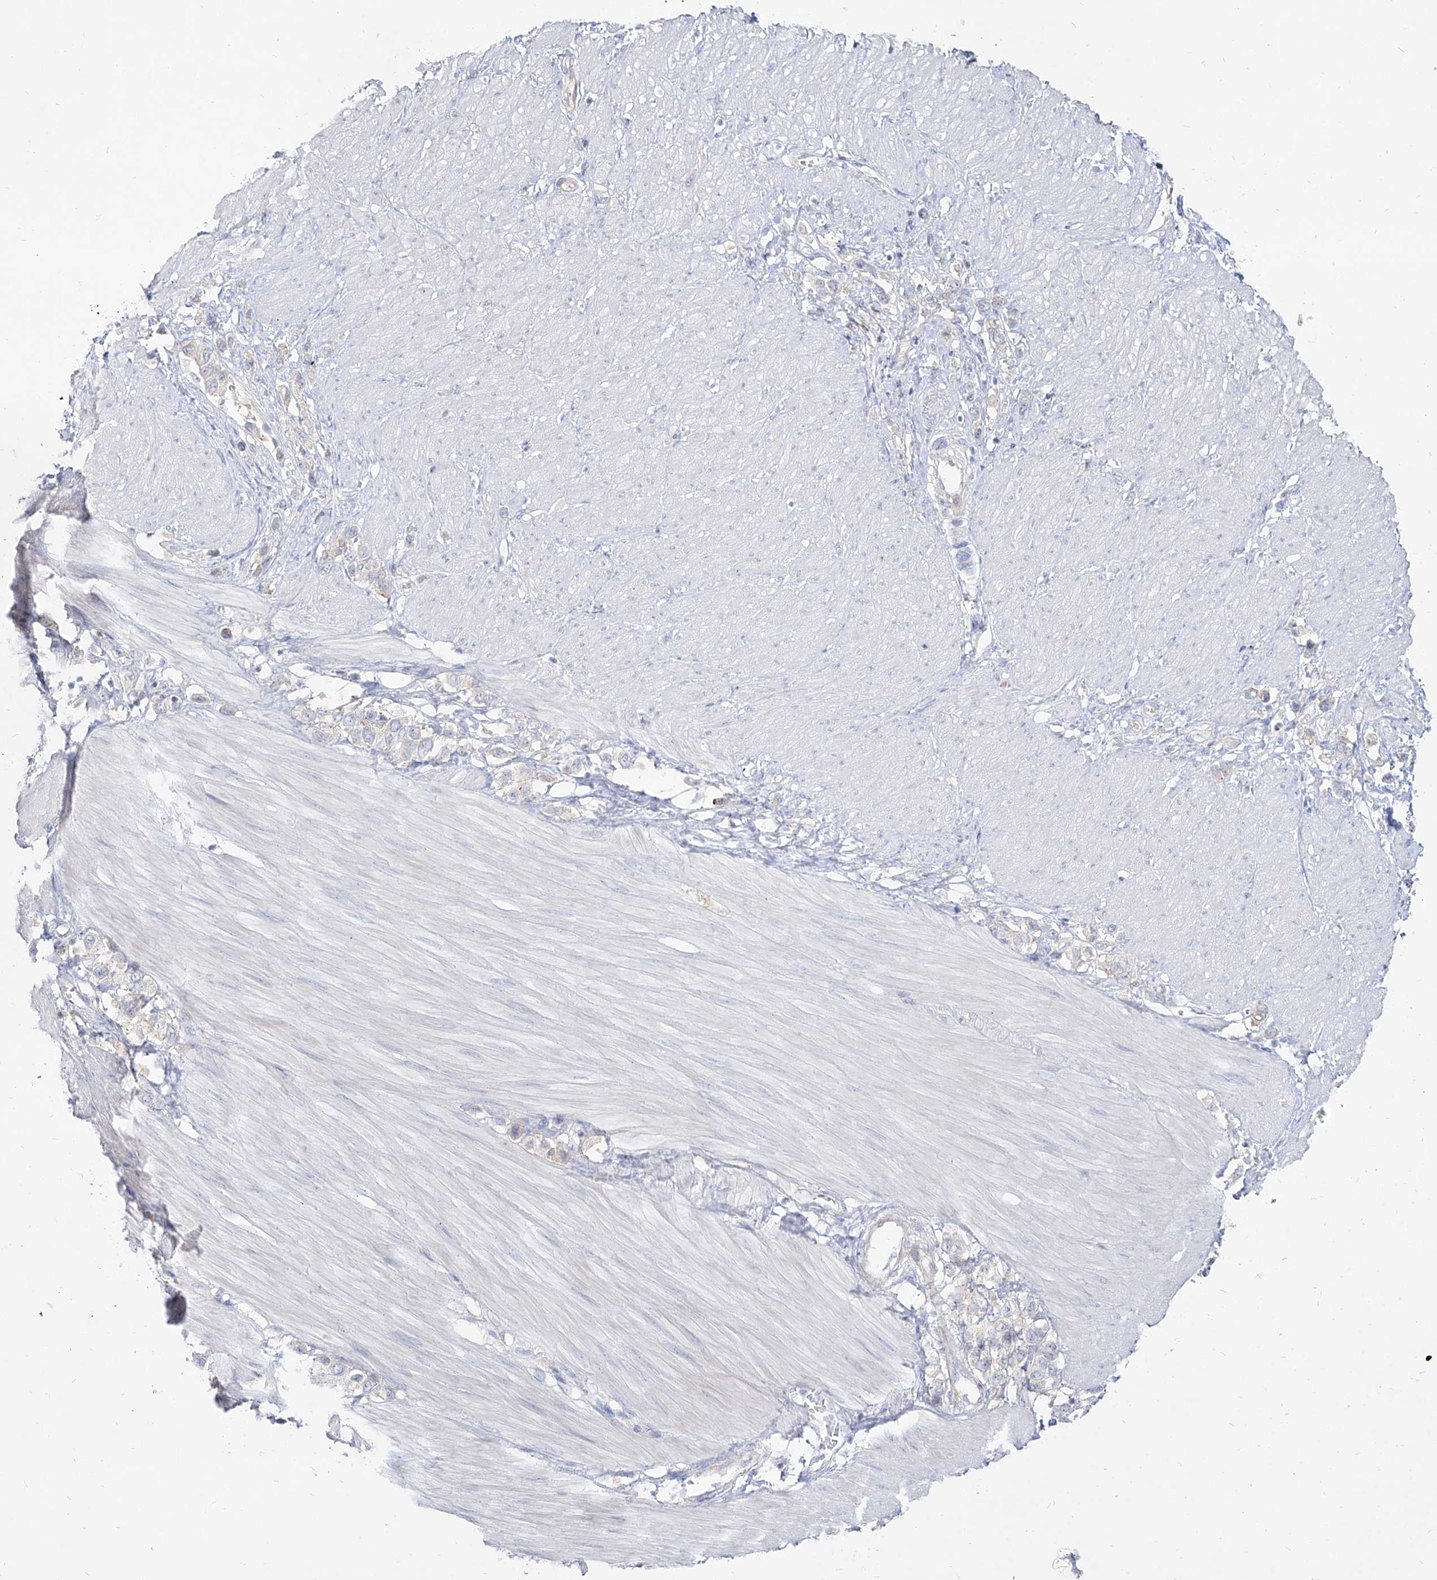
{"staining": {"intensity": "negative", "quantity": "none", "location": "none"}, "tissue": "stomach cancer", "cell_type": "Tumor cells", "image_type": "cancer", "snomed": [{"axis": "morphology", "description": "Adenocarcinoma, NOS"}, {"axis": "topography", "description": "Stomach"}], "caption": "The image shows no staining of tumor cells in stomach adenocarcinoma.", "gene": "RBFOX3", "patient": {"sex": "female", "age": 65}}